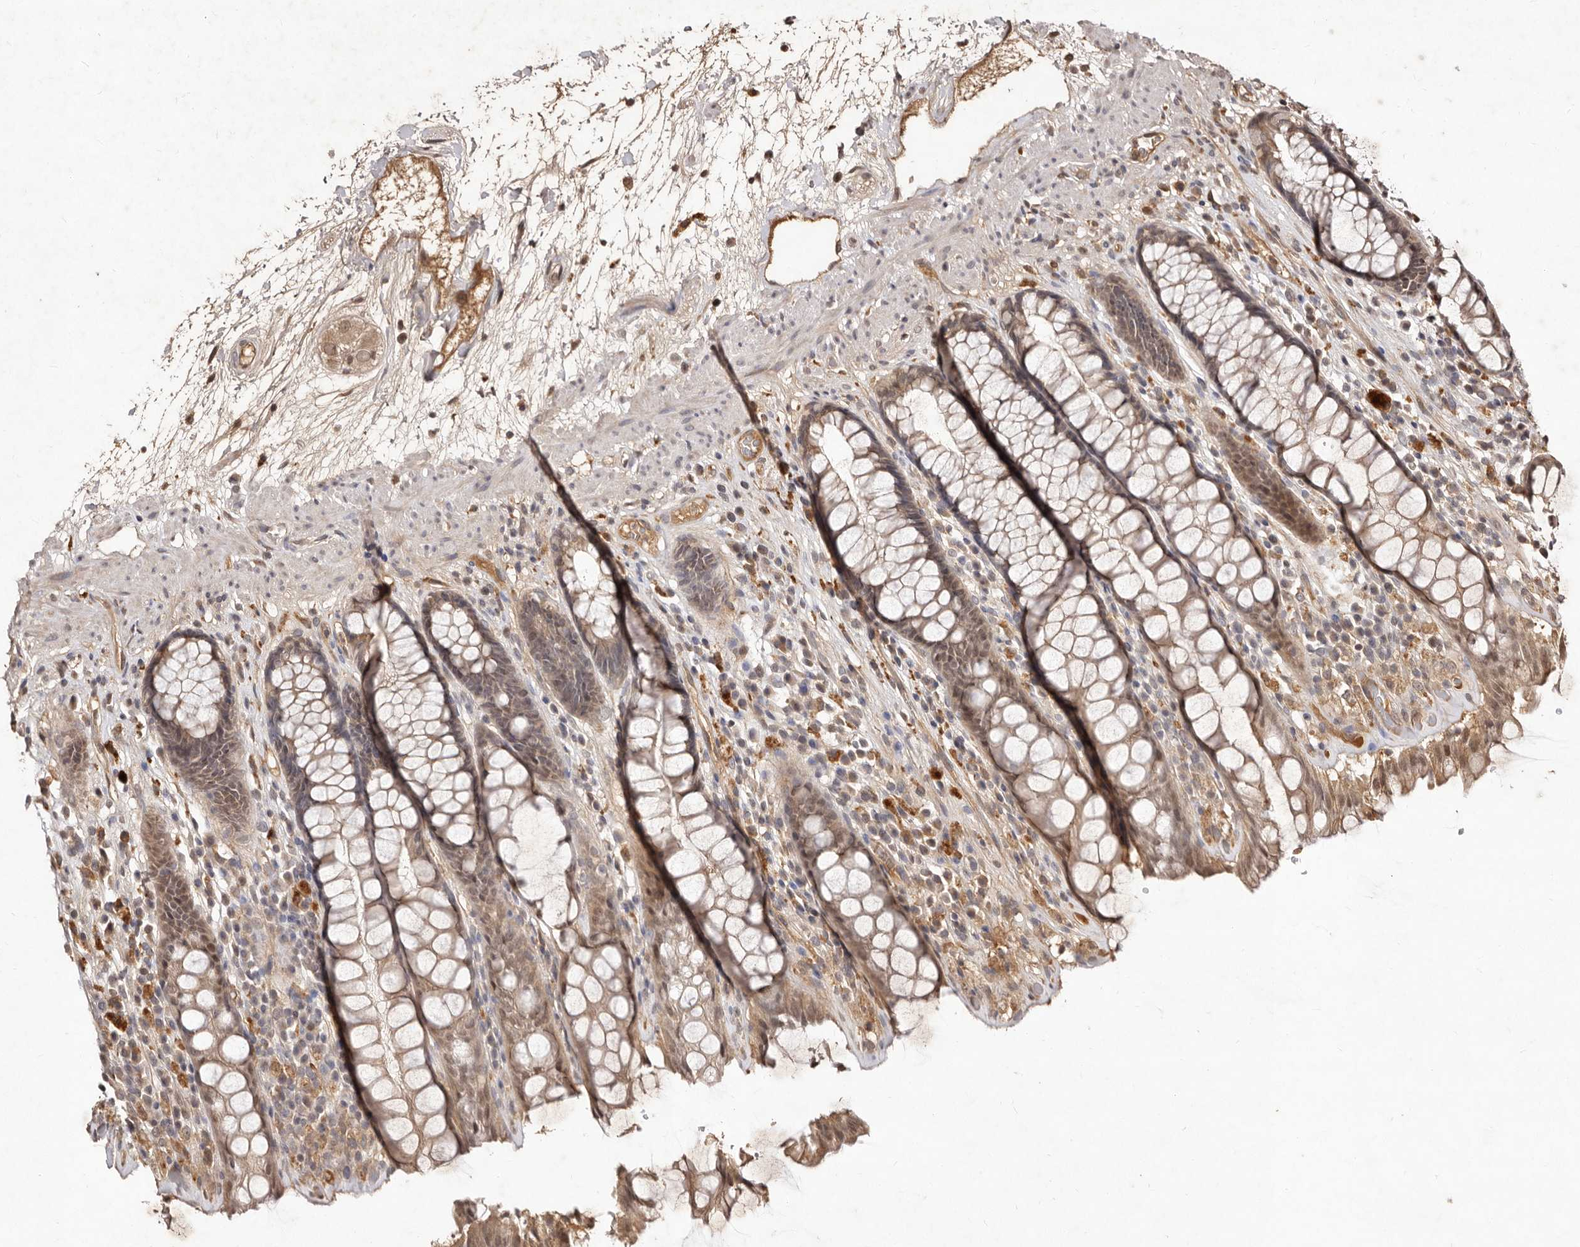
{"staining": {"intensity": "moderate", "quantity": ">75%", "location": "cytoplasmic/membranous,nuclear"}, "tissue": "rectum", "cell_type": "Glandular cells", "image_type": "normal", "snomed": [{"axis": "morphology", "description": "Normal tissue, NOS"}, {"axis": "topography", "description": "Rectum"}], "caption": "Approximately >75% of glandular cells in benign human rectum reveal moderate cytoplasmic/membranous,nuclear protein staining as visualized by brown immunohistochemical staining.", "gene": "LCORL", "patient": {"sex": "male", "age": 64}}